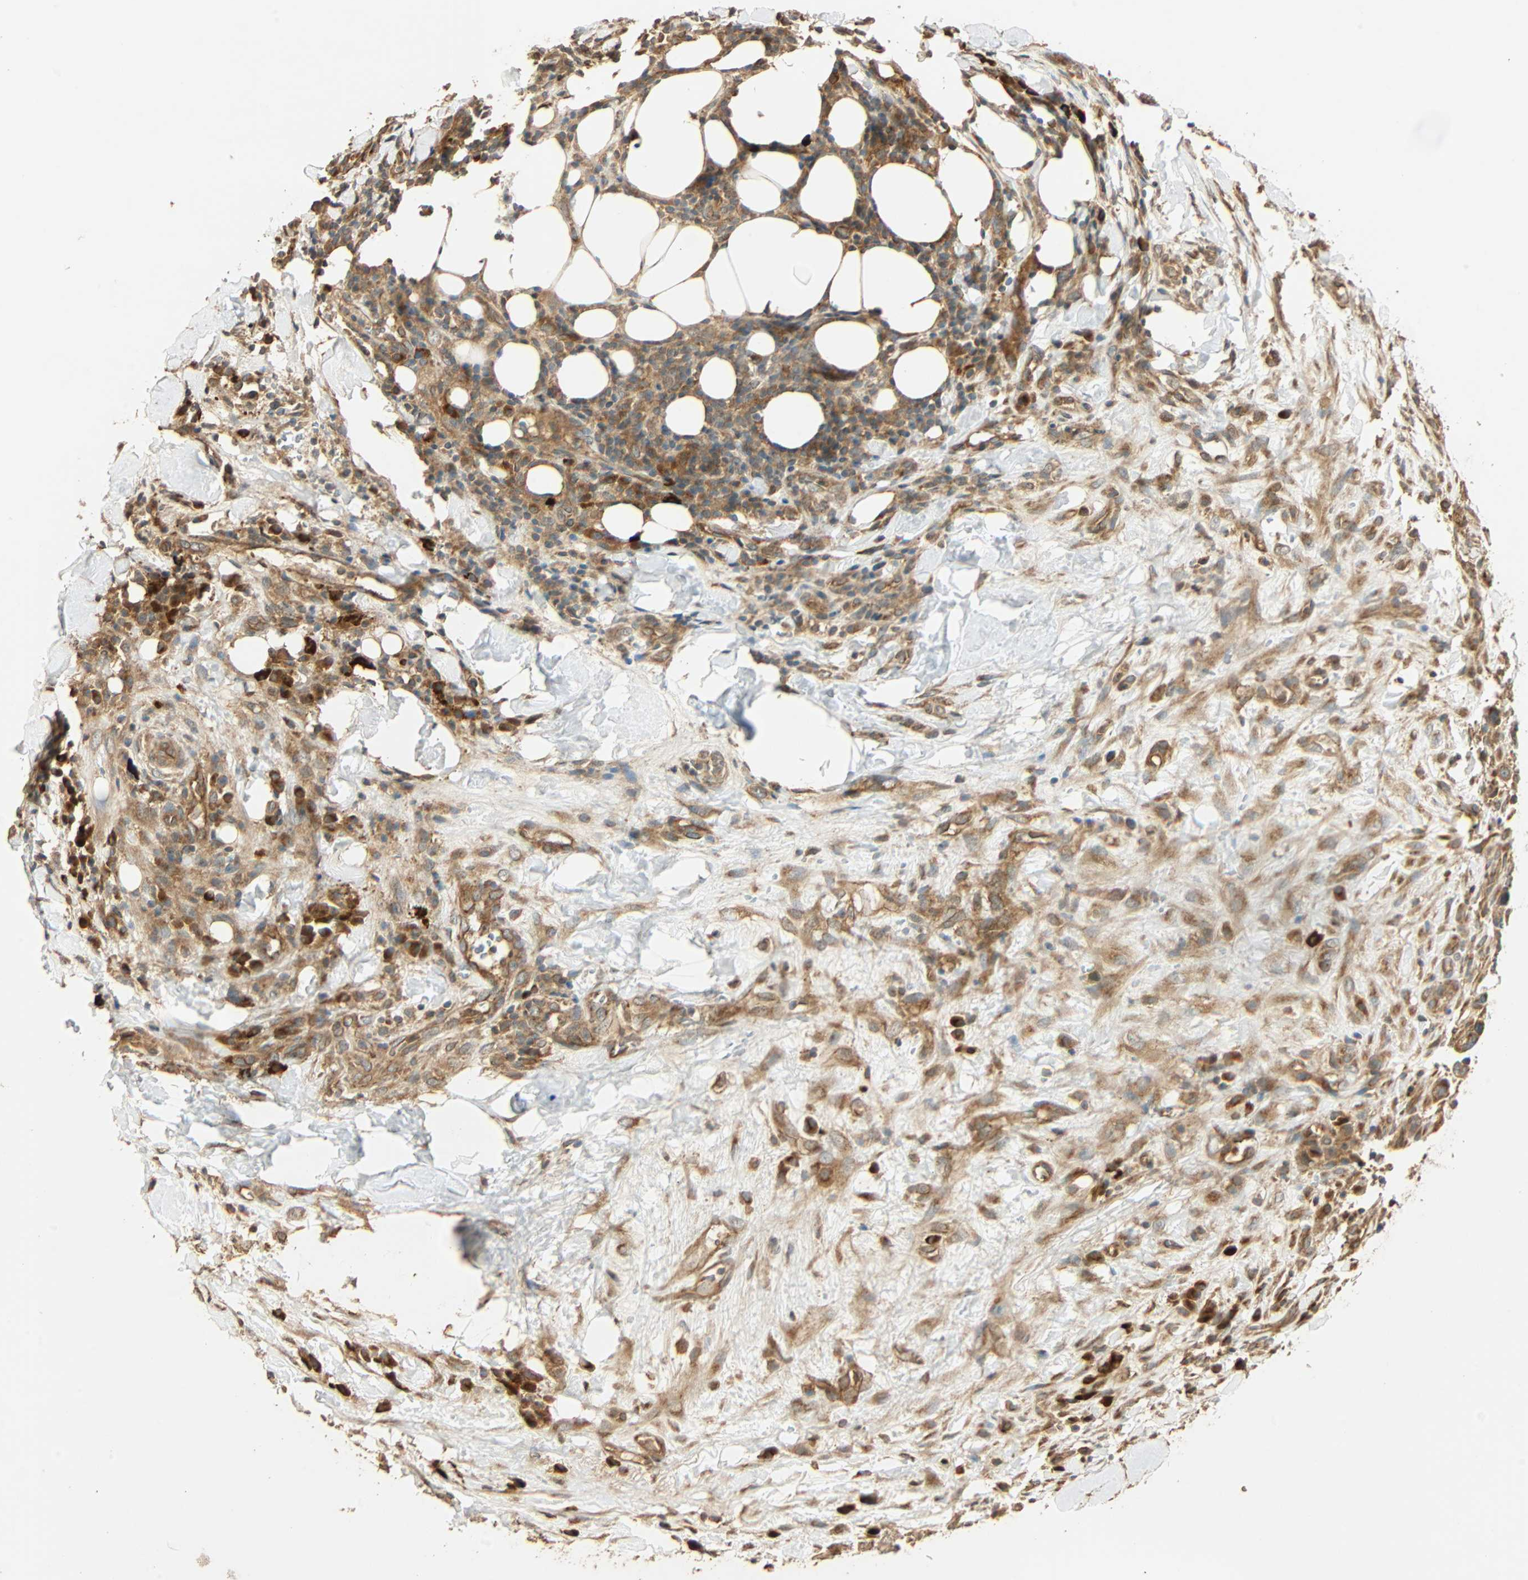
{"staining": {"intensity": "moderate", "quantity": ">75%", "location": "cytoplasmic/membranous"}, "tissue": "breast cancer", "cell_type": "Tumor cells", "image_type": "cancer", "snomed": [{"axis": "morphology", "description": "Duct carcinoma"}, {"axis": "topography", "description": "Breast"}], "caption": "Immunohistochemistry staining of breast cancer (intraductal carcinoma), which demonstrates medium levels of moderate cytoplasmic/membranous staining in about >75% of tumor cells indicating moderate cytoplasmic/membranous protein positivity. The staining was performed using DAB (3,3'-diaminobenzidine) (brown) for protein detection and nuclei were counterstained in hematoxylin (blue).", "gene": "GALK1", "patient": {"sex": "female", "age": 37}}